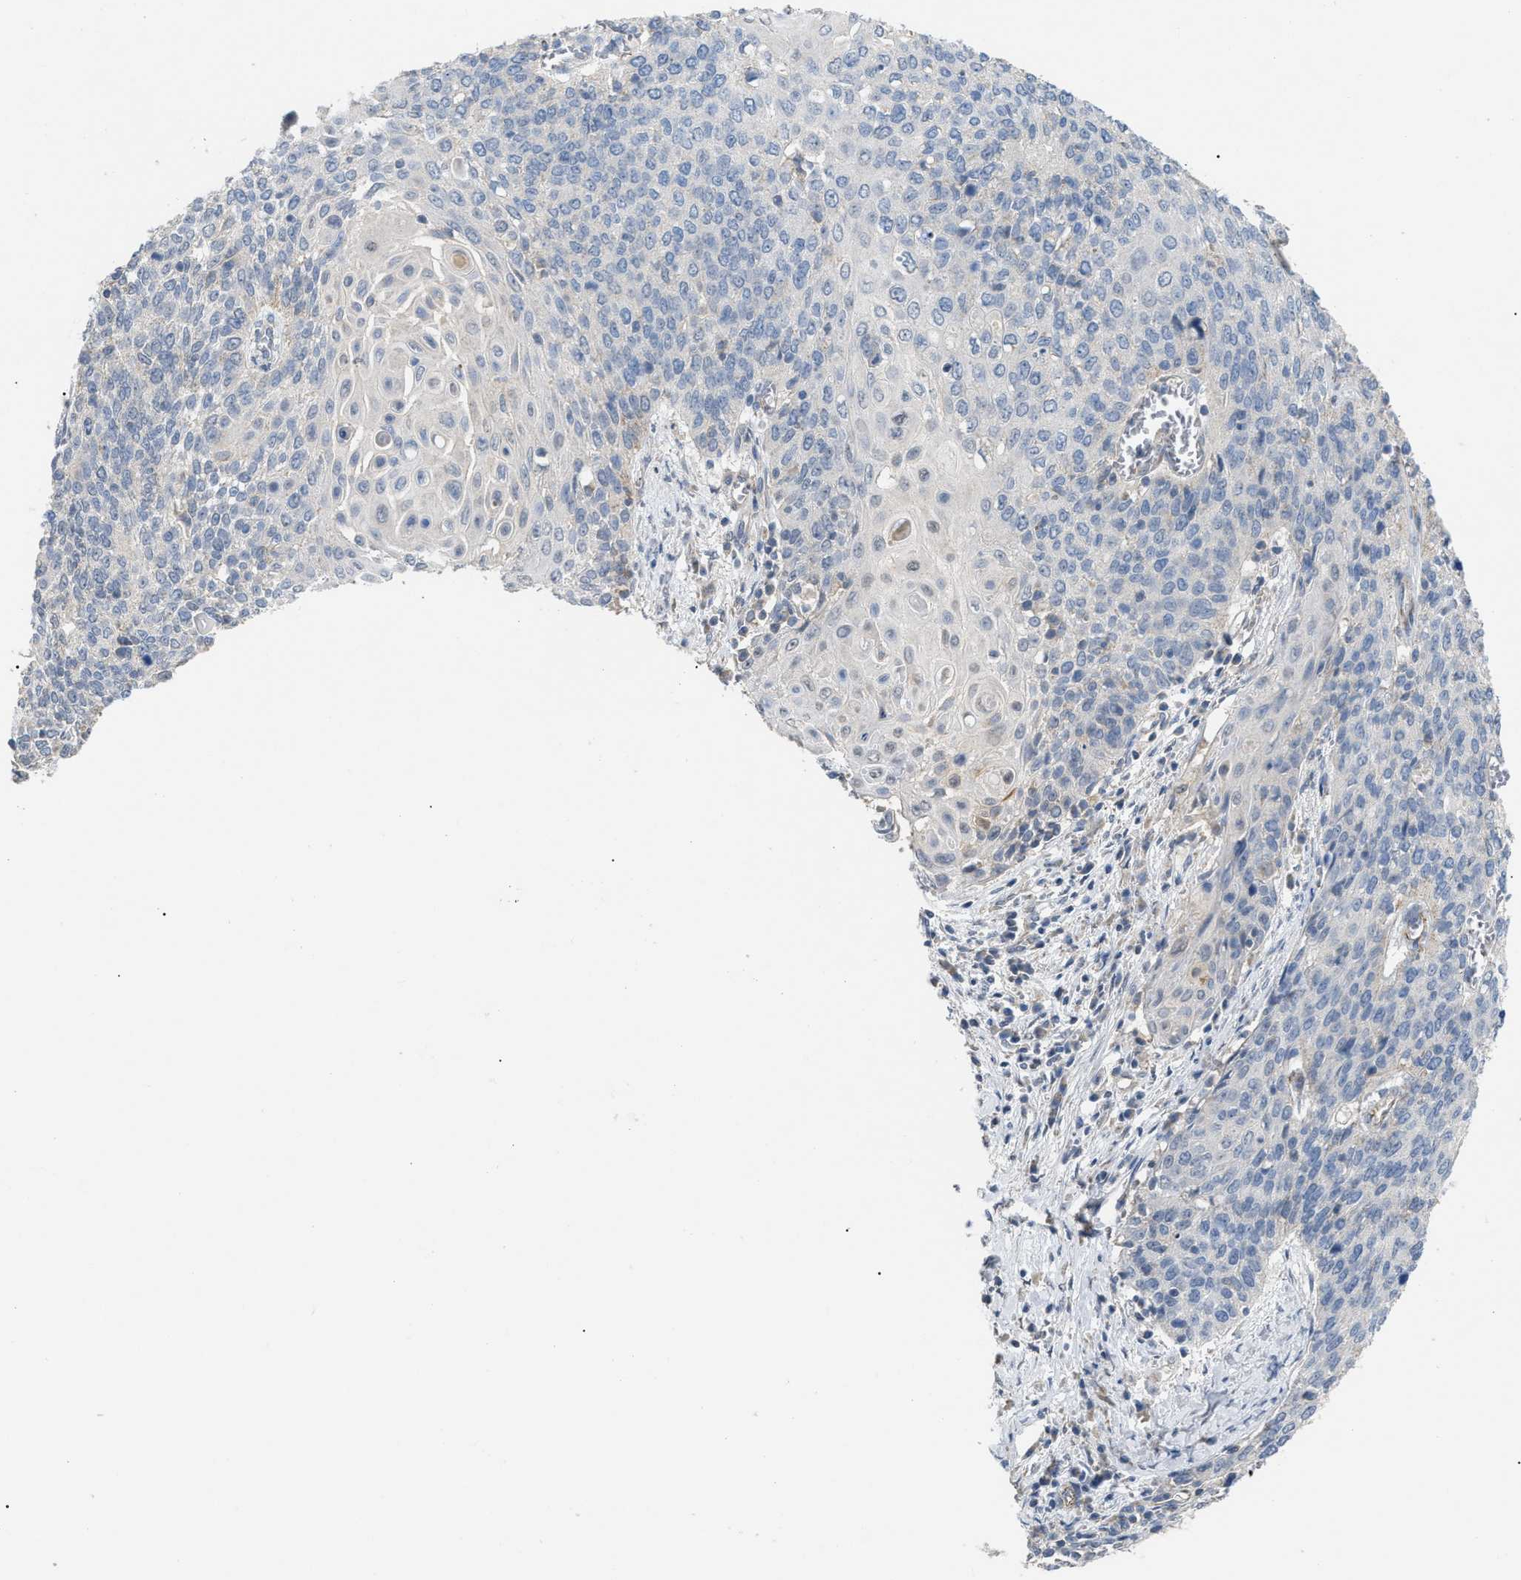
{"staining": {"intensity": "negative", "quantity": "none", "location": "none"}, "tissue": "cervical cancer", "cell_type": "Tumor cells", "image_type": "cancer", "snomed": [{"axis": "morphology", "description": "Squamous cell carcinoma, NOS"}, {"axis": "topography", "description": "Cervix"}], "caption": "This is an immunohistochemistry image of human cervical cancer (squamous cell carcinoma). There is no positivity in tumor cells.", "gene": "DHX58", "patient": {"sex": "female", "age": 39}}